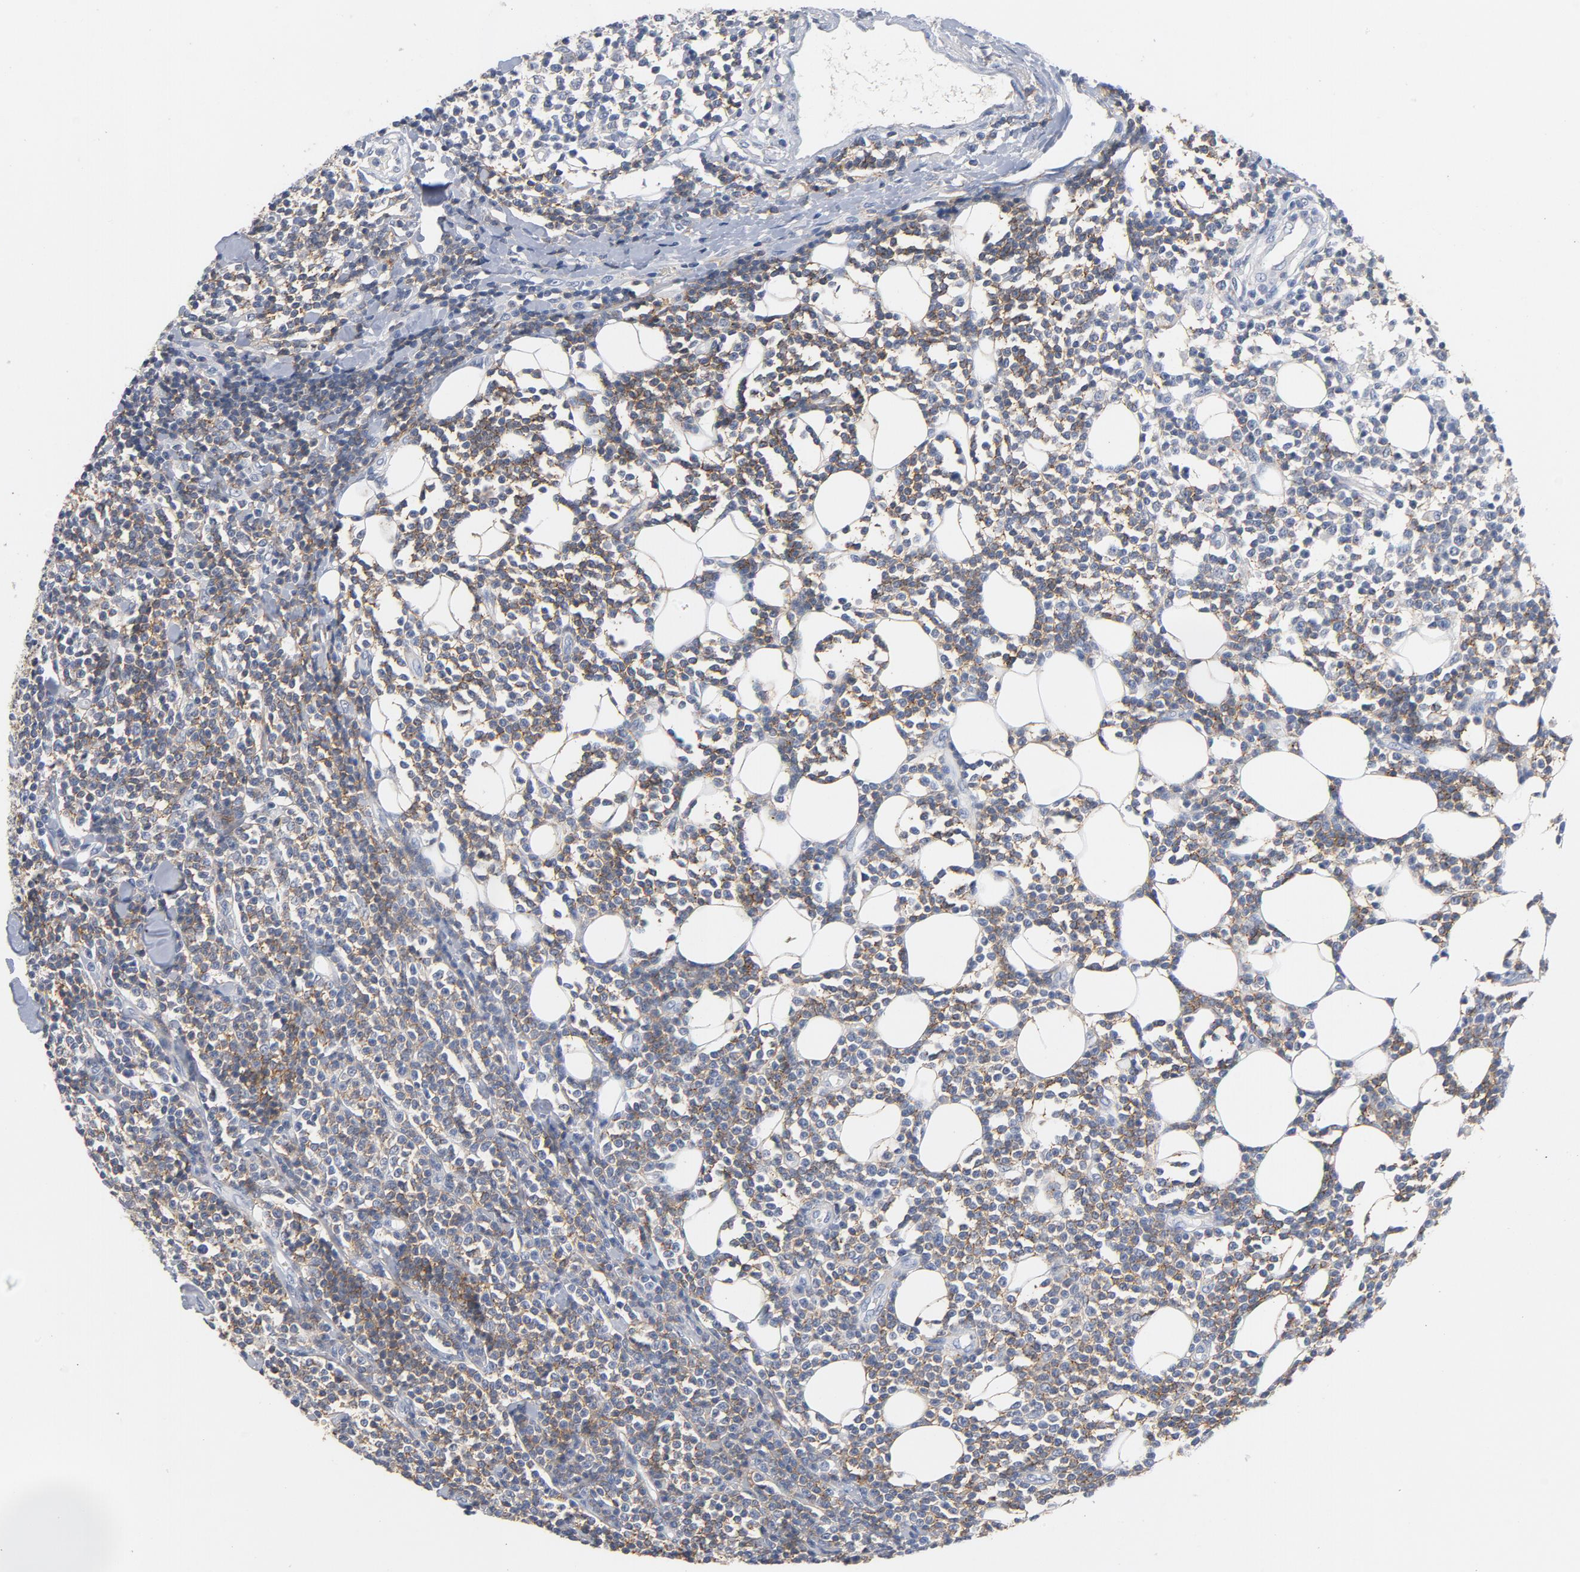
{"staining": {"intensity": "moderate", "quantity": ">75%", "location": "cytoplasmic/membranous"}, "tissue": "lymphoma", "cell_type": "Tumor cells", "image_type": "cancer", "snomed": [{"axis": "morphology", "description": "Malignant lymphoma, non-Hodgkin's type, Low grade"}, {"axis": "topography", "description": "Soft tissue"}], "caption": "There is medium levels of moderate cytoplasmic/membranous expression in tumor cells of low-grade malignant lymphoma, non-Hodgkin's type, as demonstrated by immunohistochemical staining (brown color).", "gene": "ZCCHC13", "patient": {"sex": "male", "age": 92}}